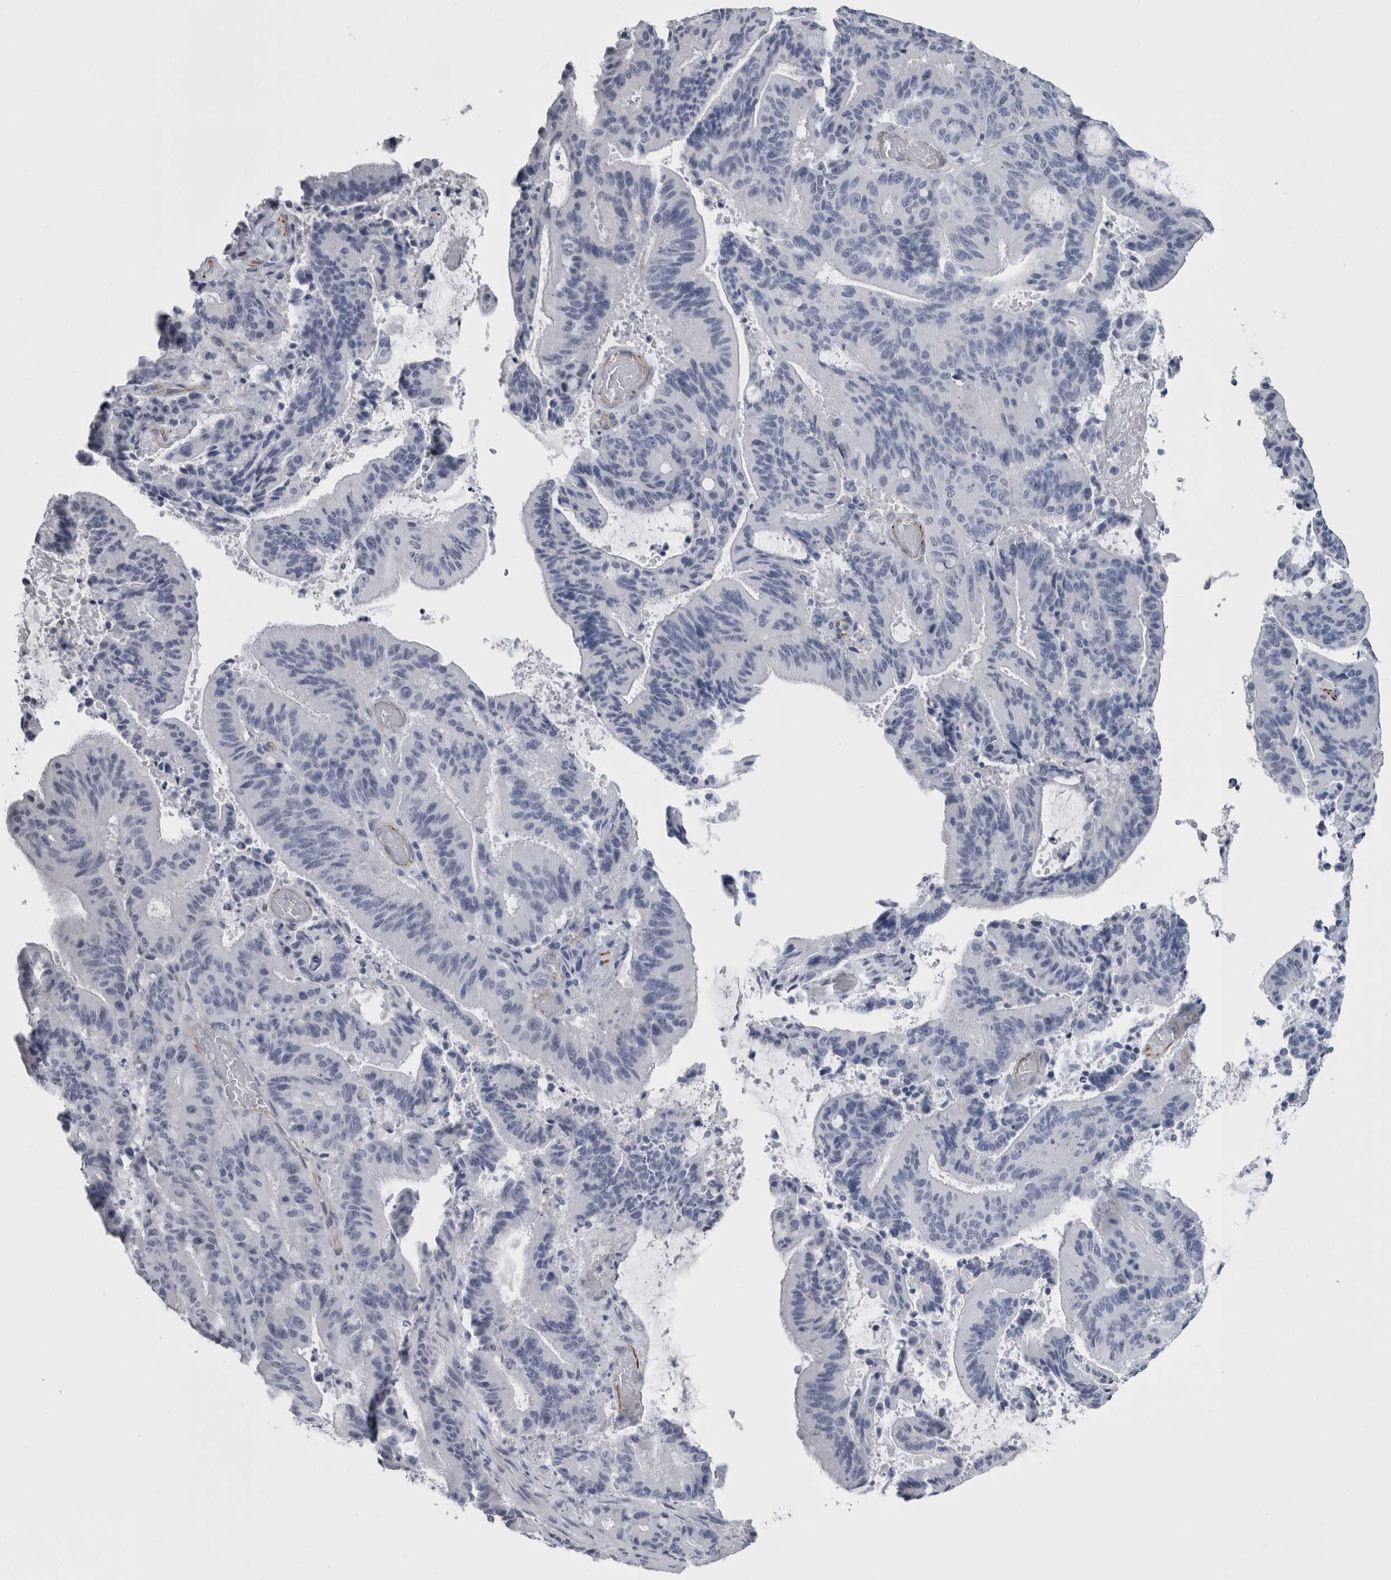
{"staining": {"intensity": "negative", "quantity": "none", "location": "none"}, "tissue": "liver cancer", "cell_type": "Tumor cells", "image_type": "cancer", "snomed": [{"axis": "morphology", "description": "Normal tissue, NOS"}, {"axis": "morphology", "description": "Cholangiocarcinoma"}, {"axis": "topography", "description": "Liver"}, {"axis": "topography", "description": "Peripheral nerve tissue"}], "caption": "Immunohistochemistry (IHC) micrograph of human cholangiocarcinoma (liver) stained for a protein (brown), which displays no positivity in tumor cells.", "gene": "VWDE", "patient": {"sex": "female", "age": 73}}